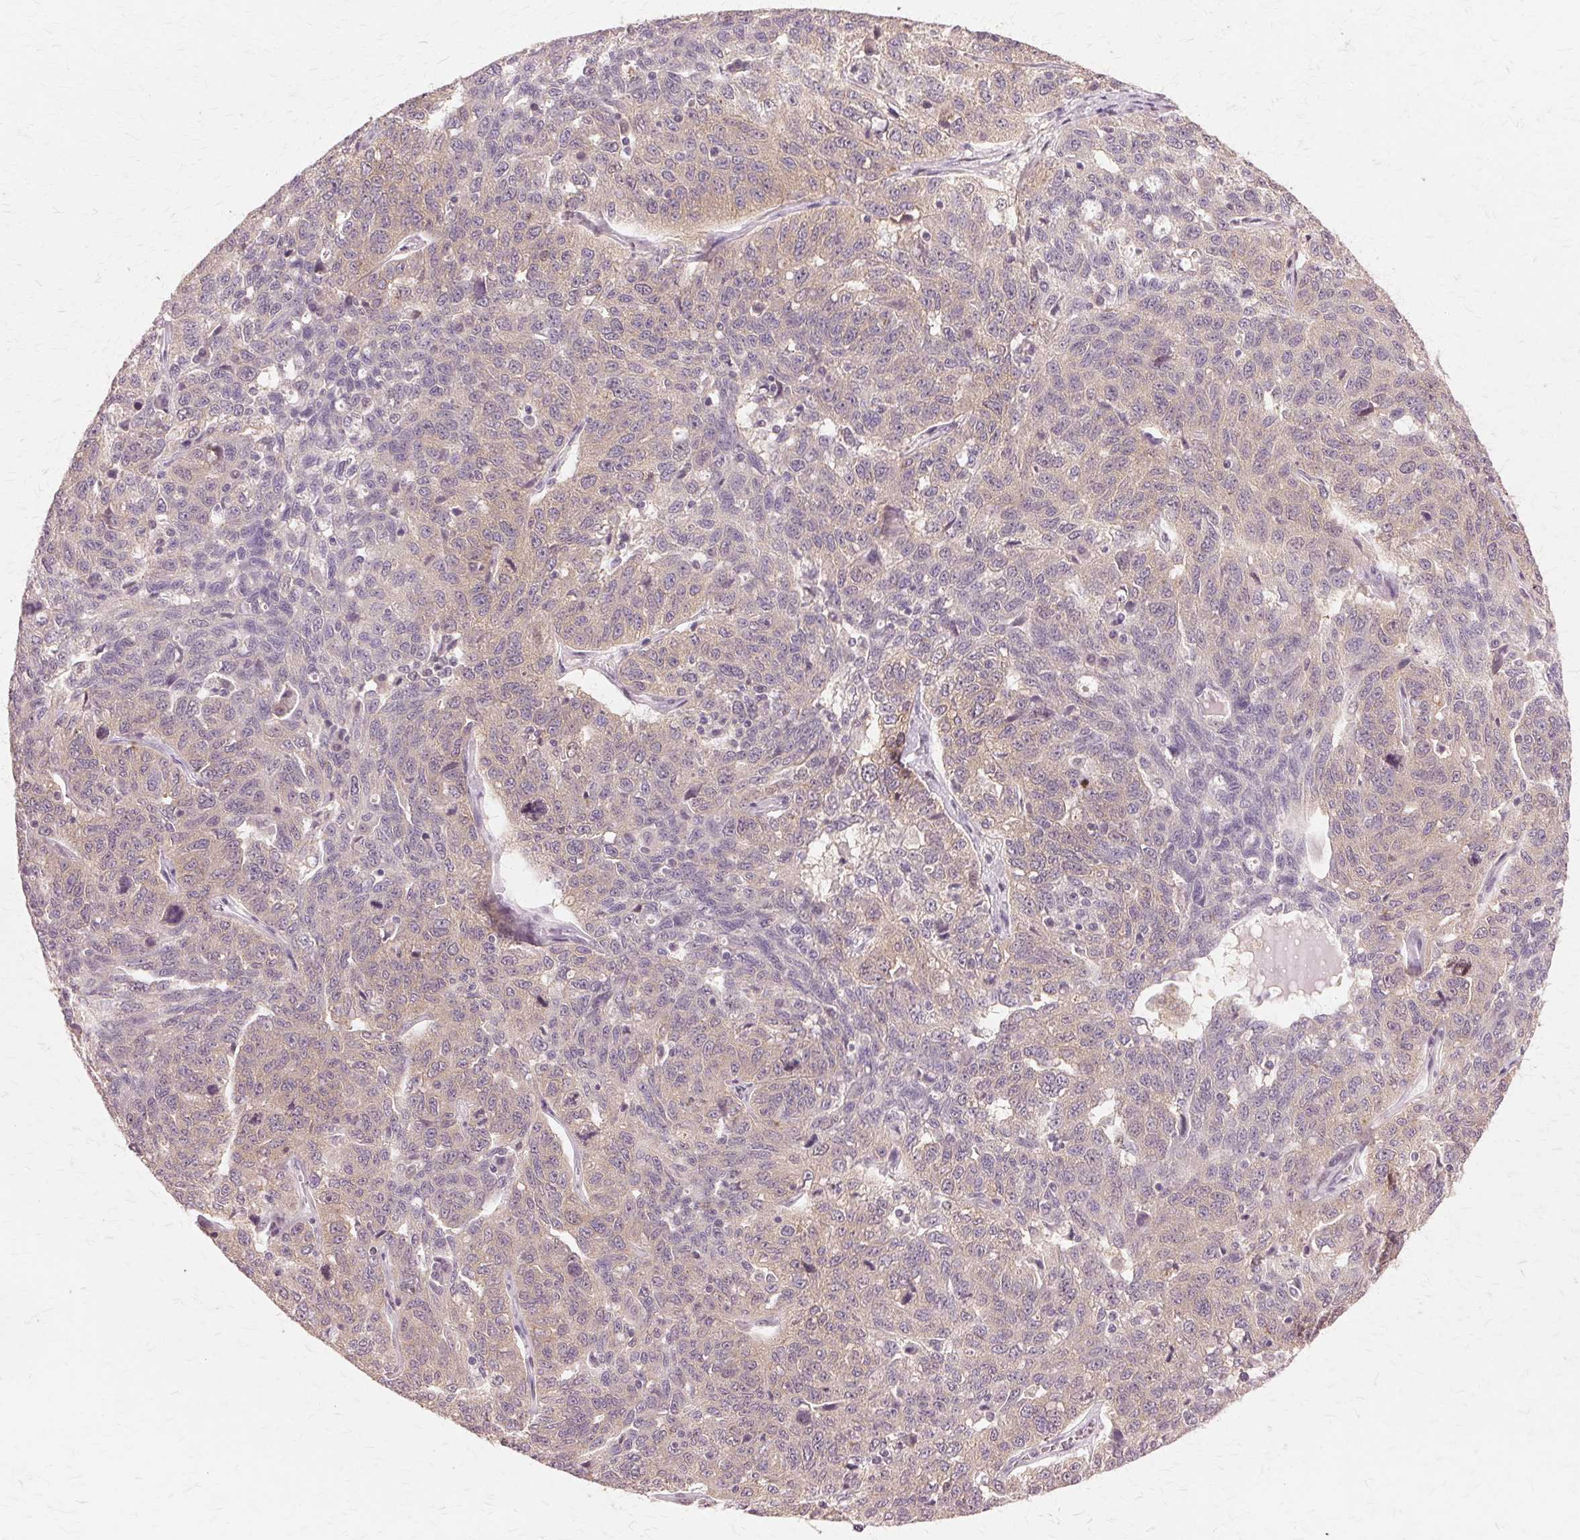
{"staining": {"intensity": "negative", "quantity": "none", "location": "none"}, "tissue": "ovarian cancer", "cell_type": "Tumor cells", "image_type": "cancer", "snomed": [{"axis": "morphology", "description": "Cystadenocarcinoma, serous, NOS"}, {"axis": "topography", "description": "Ovary"}], "caption": "DAB immunohistochemical staining of serous cystadenocarcinoma (ovarian) shows no significant positivity in tumor cells.", "gene": "PRMT5", "patient": {"sex": "female", "age": 71}}